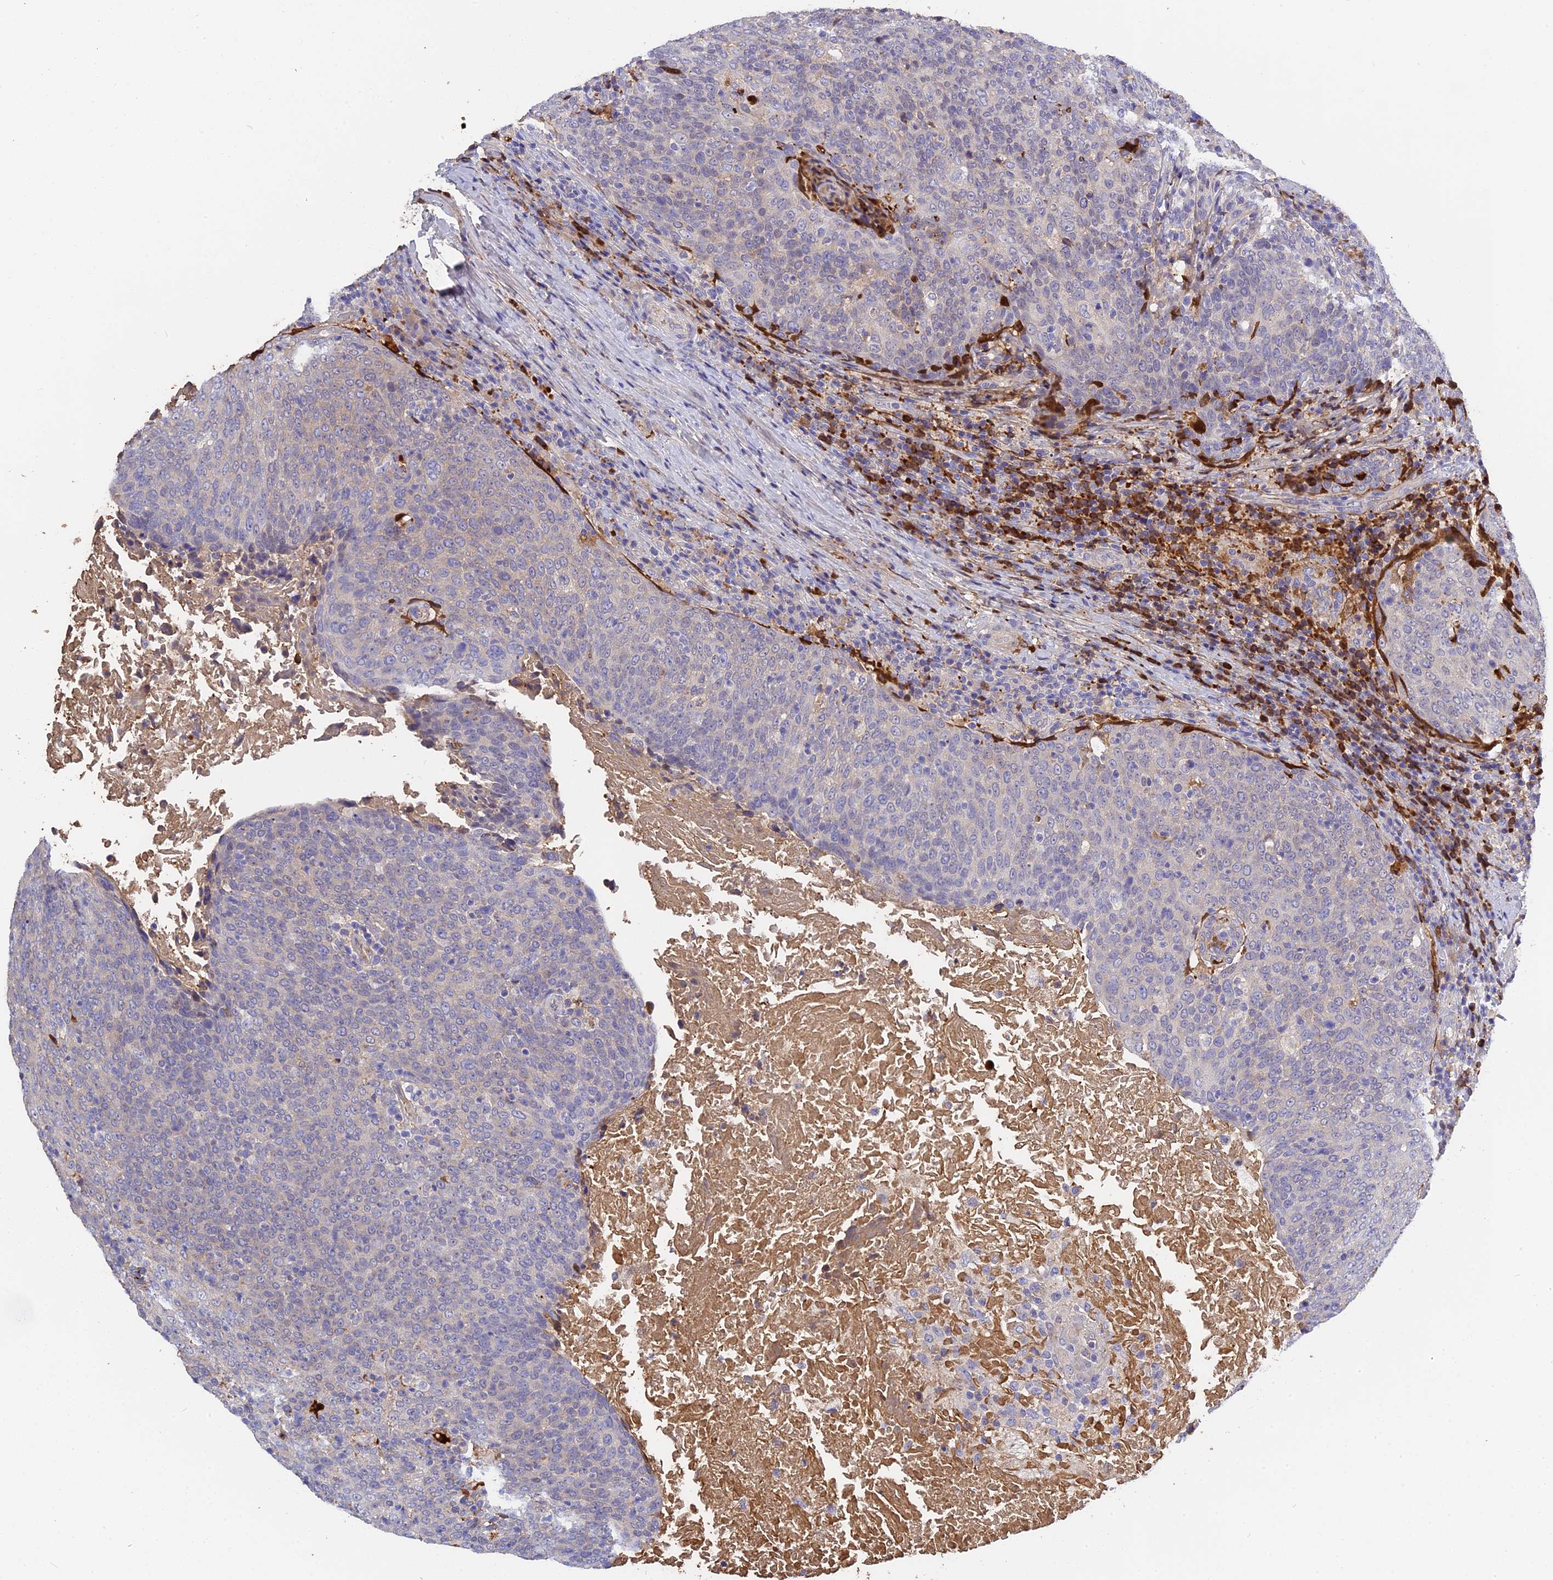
{"staining": {"intensity": "negative", "quantity": "none", "location": "none"}, "tissue": "head and neck cancer", "cell_type": "Tumor cells", "image_type": "cancer", "snomed": [{"axis": "morphology", "description": "Squamous cell carcinoma, NOS"}, {"axis": "morphology", "description": "Squamous cell carcinoma, metastatic, NOS"}, {"axis": "topography", "description": "Lymph node"}, {"axis": "topography", "description": "Head-Neck"}], "caption": "Head and neck cancer was stained to show a protein in brown. There is no significant positivity in tumor cells.", "gene": "PZP", "patient": {"sex": "male", "age": 62}}